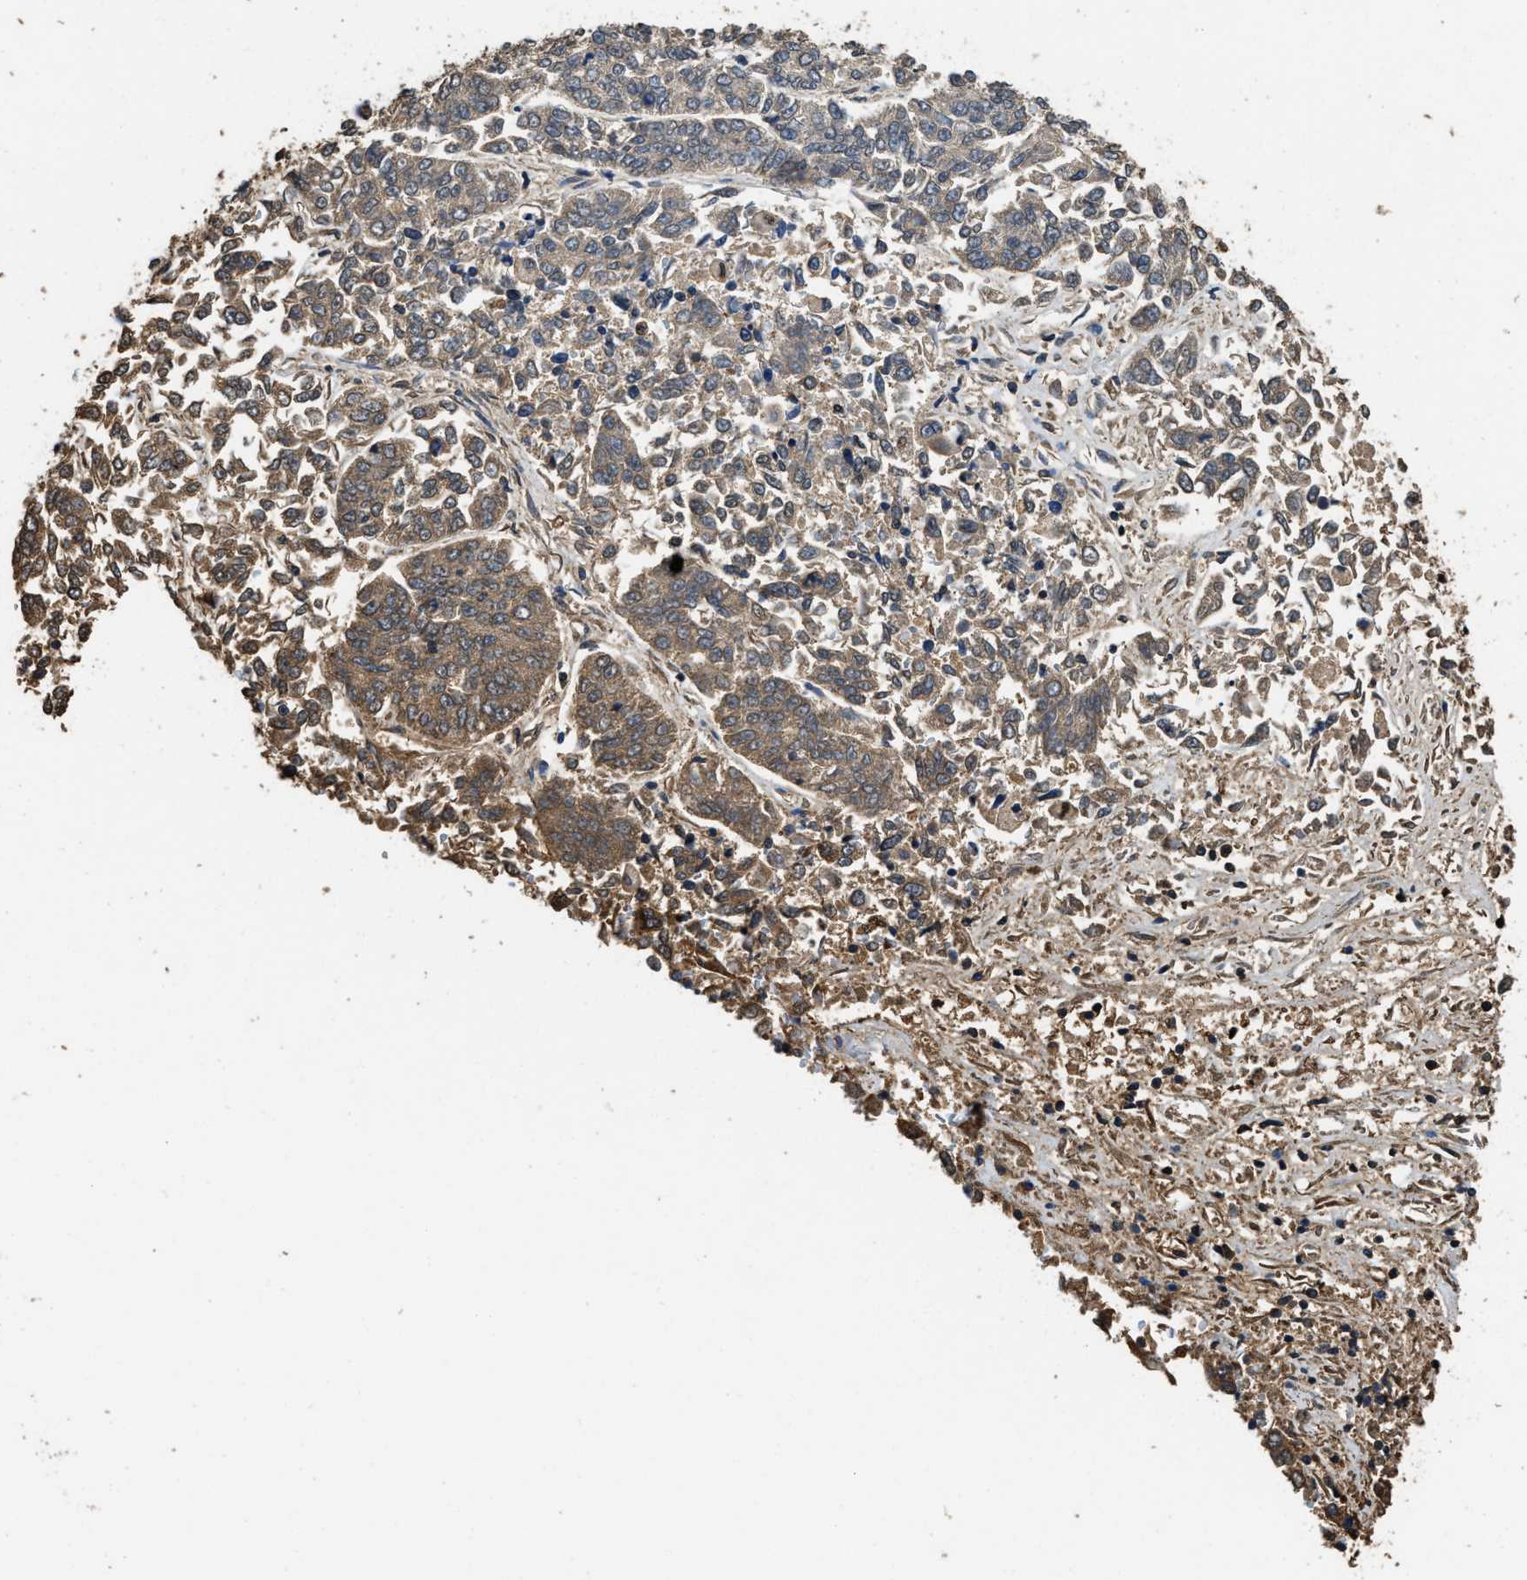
{"staining": {"intensity": "moderate", "quantity": "25%-75%", "location": "cytoplasmic/membranous"}, "tissue": "lung cancer", "cell_type": "Tumor cells", "image_type": "cancer", "snomed": [{"axis": "morphology", "description": "Adenocarcinoma, NOS"}, {"axis": "topography", "description": "Lung"}], "caption": "The micrograph shows staining of adenocarcinoma (lung), revealing moderate cytoplasmic/membranous protein expression (brown color) within tumor cells. (DAB IHC, brown staining for protein, blue staining for nuclei).", "gene": "GAPDH", "patient": {"sex": "male", "age": 84}}